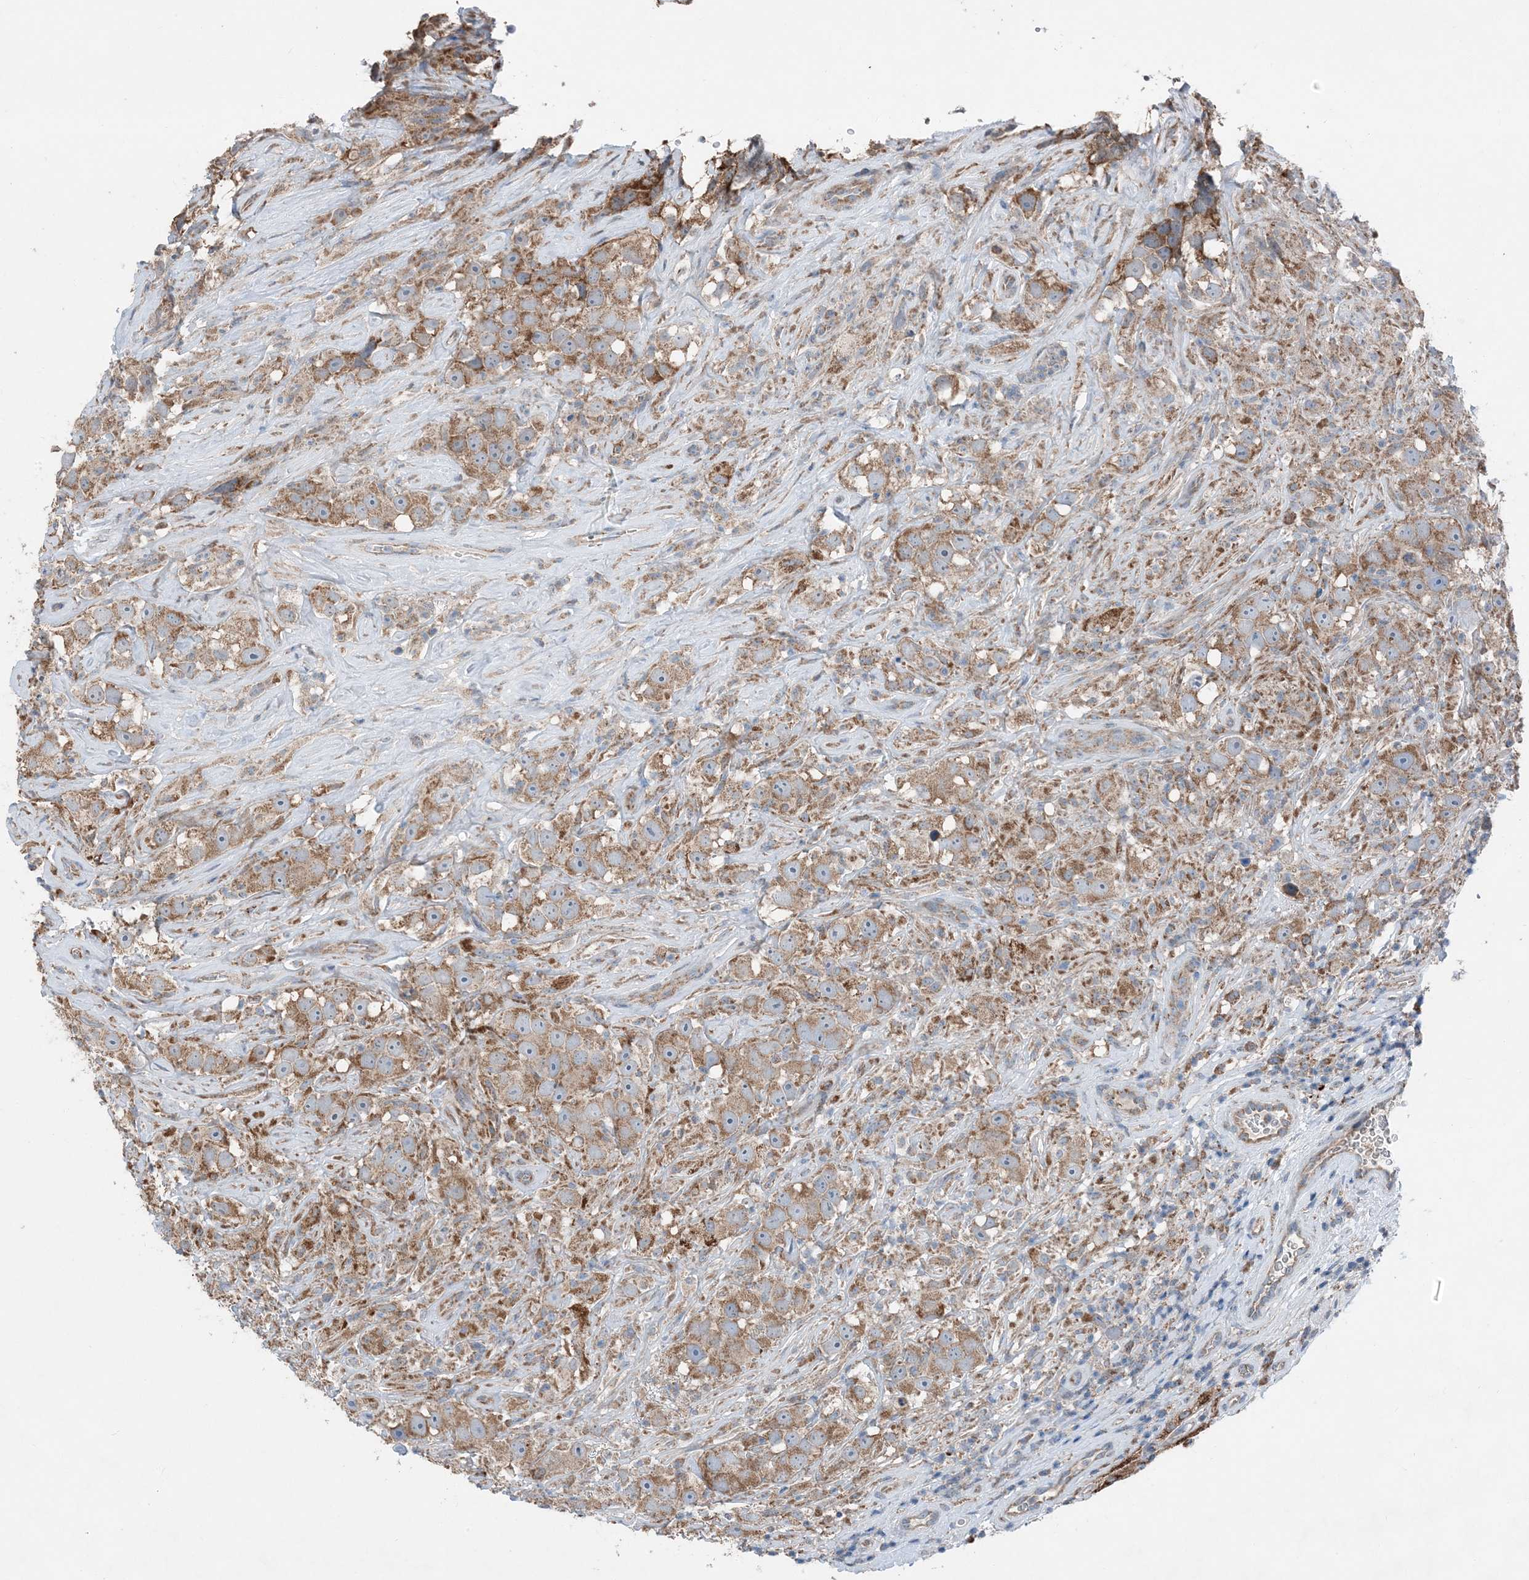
{"staining": {"intensity": "moderate", "quantity": ">75%", "location": "cytoplasmic/membranous"}, "tissue": "testis cancer", "cell_type": "Tumor cells", "image_type": "cancer", "snomed": [{"axis": "morphology", "description": "Seminoma, NOS"}, {"axis": "topography", "description": "Testis"}], "caption": "Tumor cells show moderate cytoplasmic/membranous expression in about >75% of cells in seminoma (testis). (IHC, brightfield microscopy, high magnification).", "gene": "DHX30", "patient": {"sex": "male", "age": 49}}